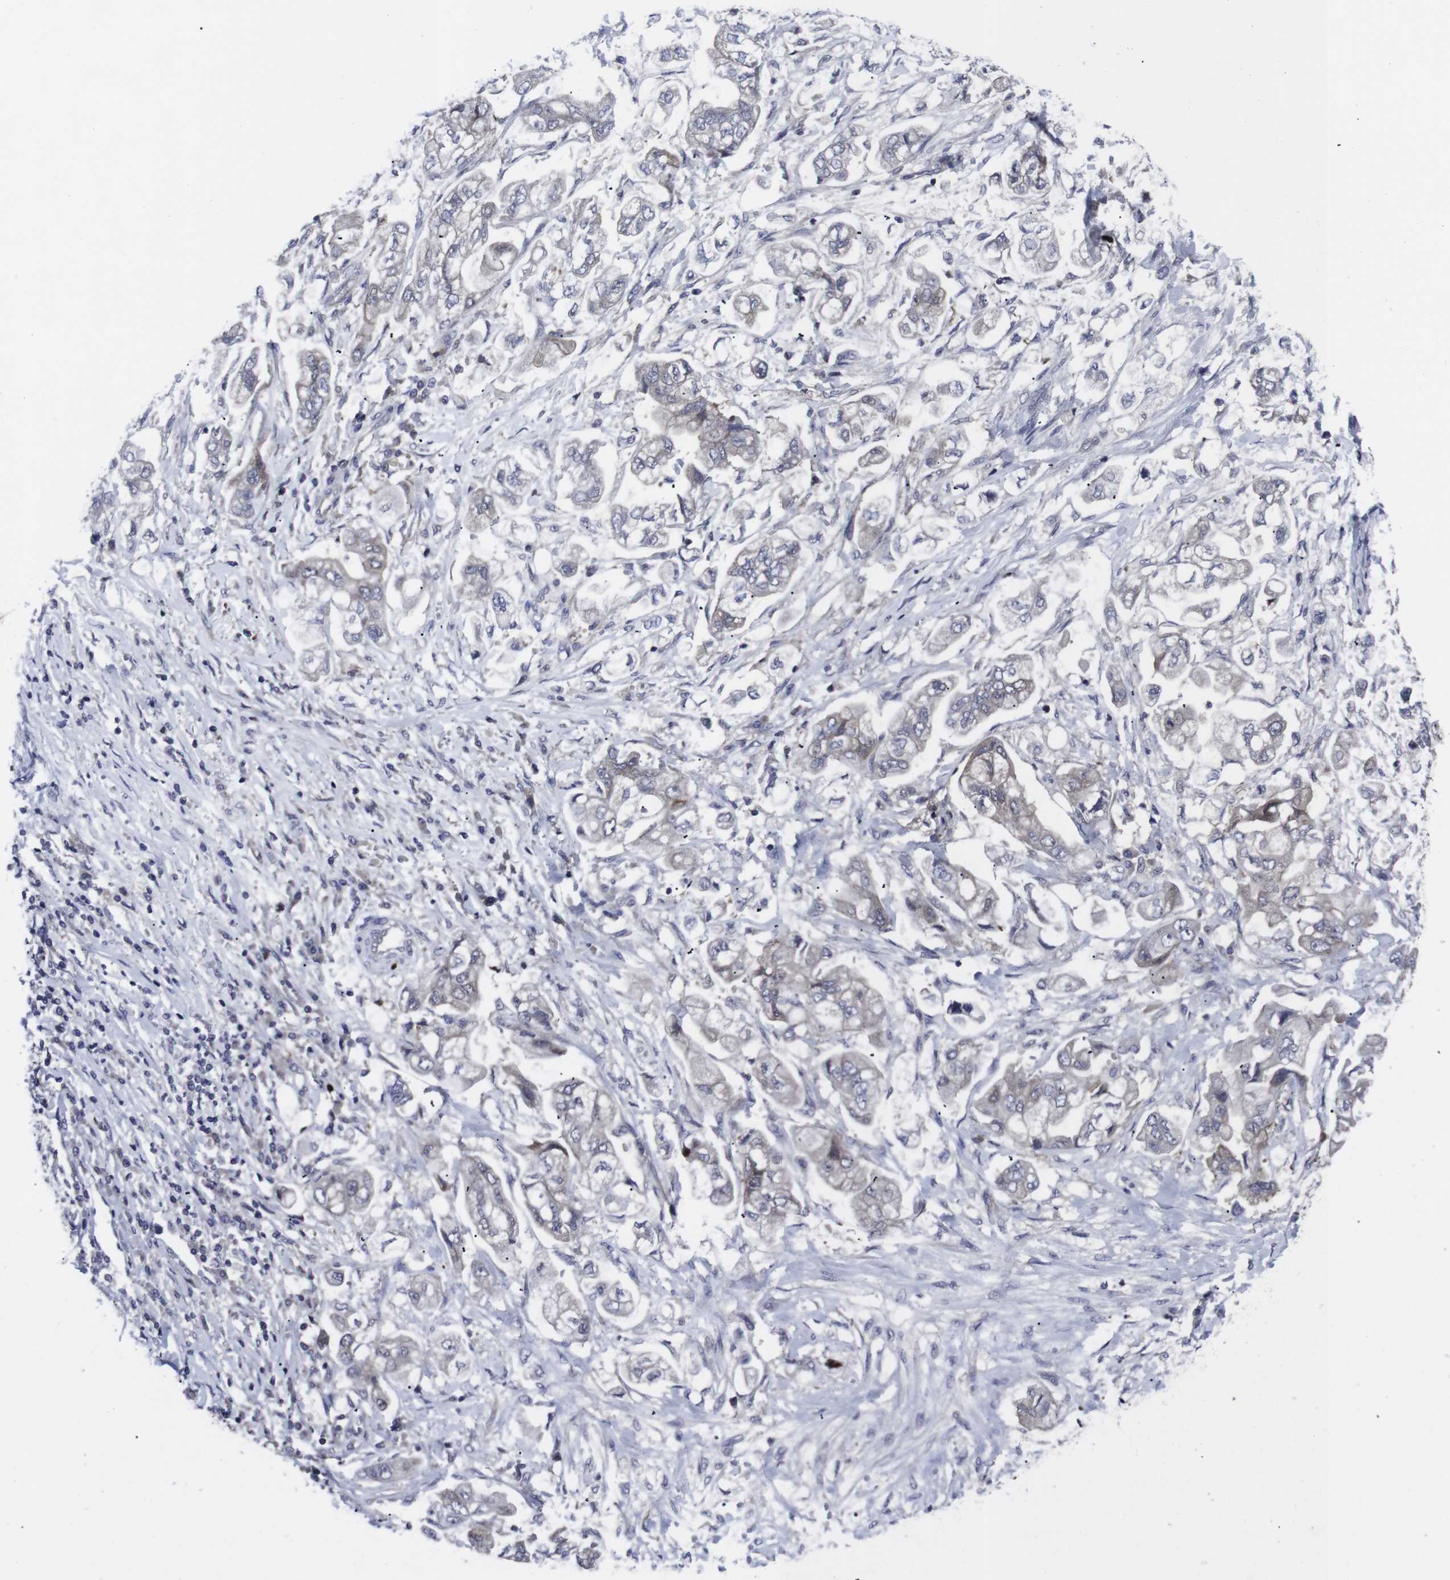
{"staining": {"intensity": "weak", "quantity": "25%-75%", "location": "cytoplasmic/membranous"}, "tissue": "stomach cancer", "cell_type": "Tumor cells", "image_type": "cancer", "snomed": [{"axis": "morphology", "description": "Adenocarcinoma, NOS"}, {"axis": "topography", "description": "Stomach"}], "caption": "Immunohistochemical staining of stomach adenocarcinoma shows low levels of weak cytoplasmic/membranous expression in about 25%-75% of tumor cells.", "gene": "HPRT1", "patient": {"sex": "male", "age": 62}}